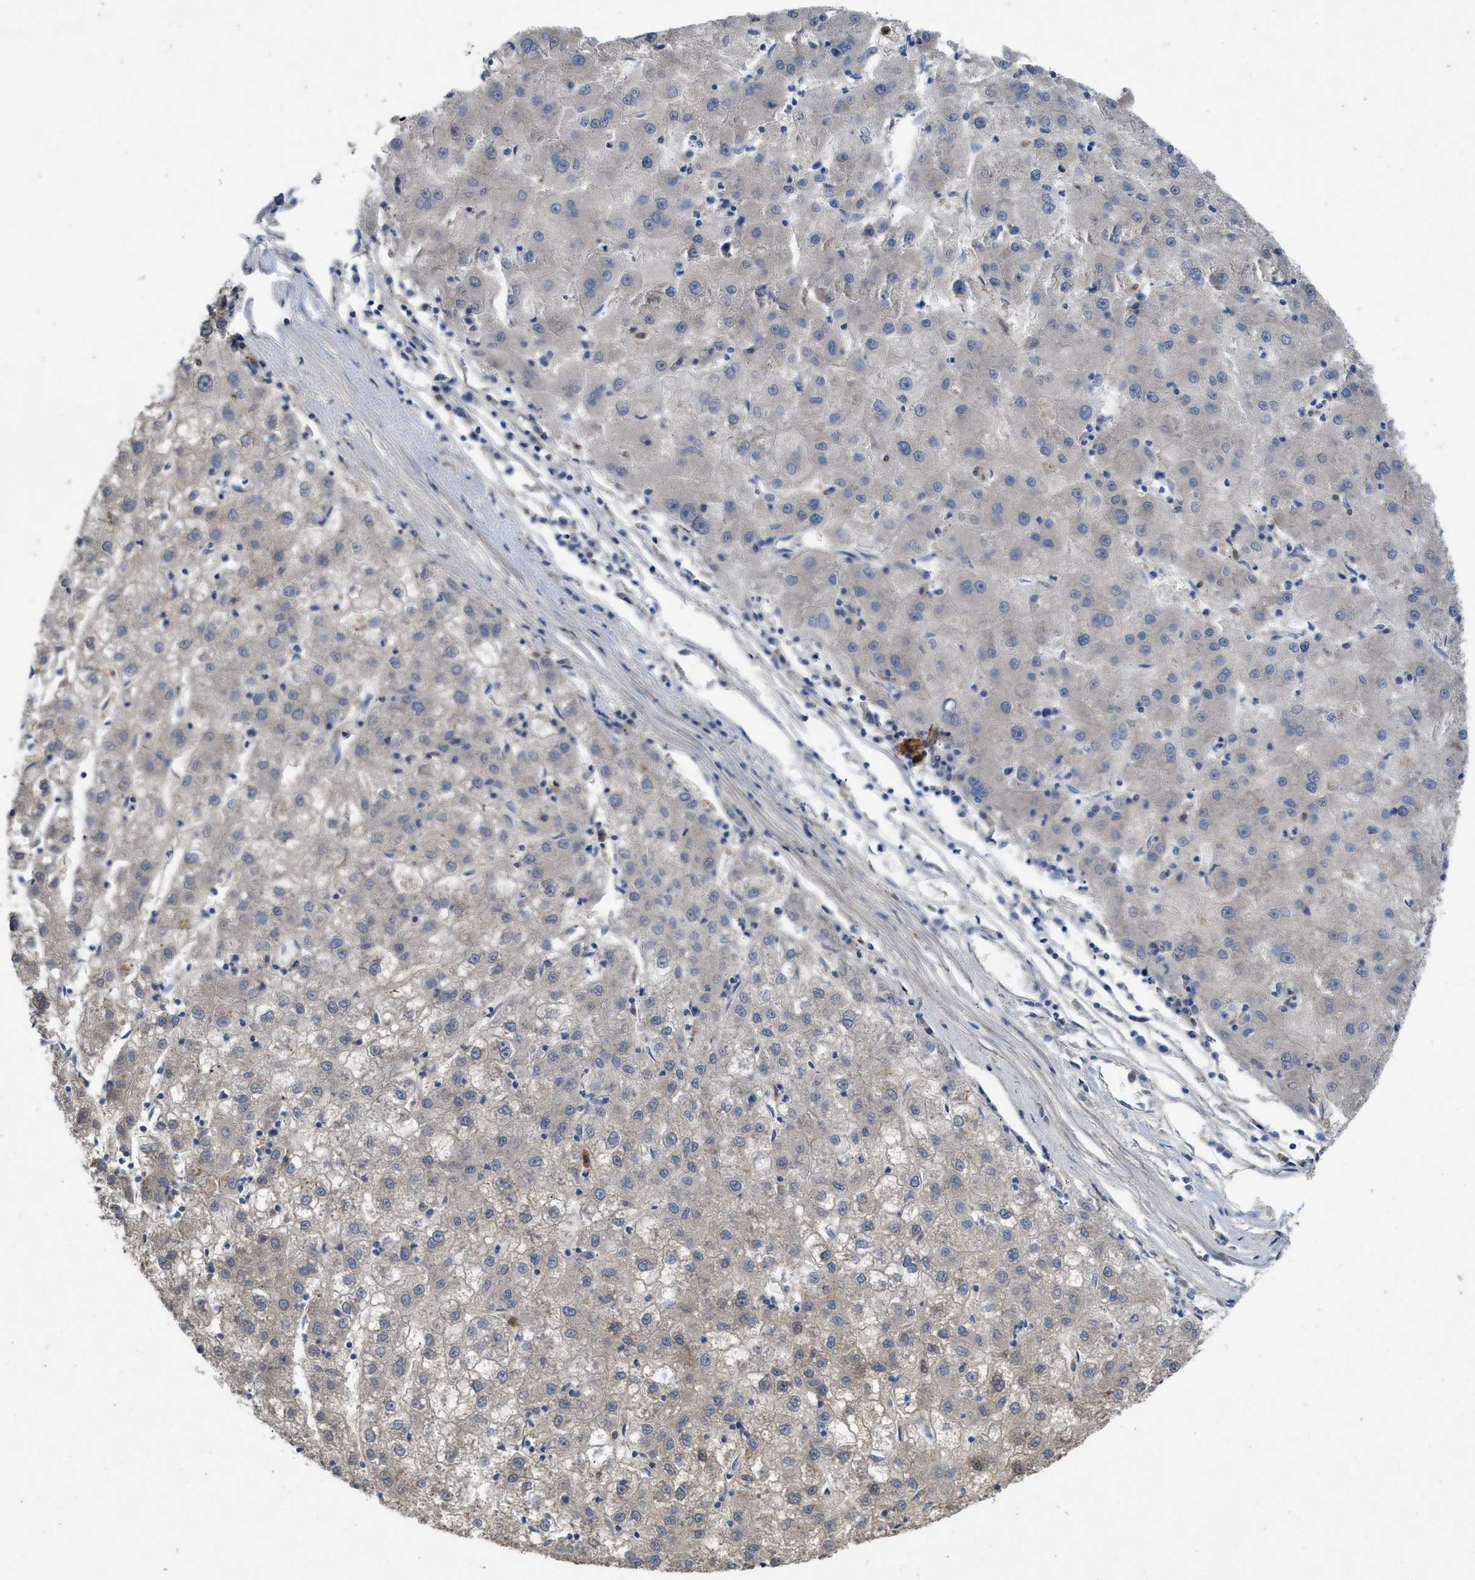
{"staining": {"intensity": "negative", "quantity": "none", "location": "none"}, "tissue": "liver cancer", "cell_type": "Tumor cells", "image_type": "cancer", "snomed": [{"axis": "morphology", "description": "Carcinoma, Hepatocellular, NOS"}, {"axis": "topography", "description": "Liver"}], "caption": "Tumor cells are negative for brown protein staining in liver cancer (hepatocellular carcinoma). (Stains: DAB IHC with hematoxylin counter stain, Microscopy: brightfield microscopy at high magnification).", "gene": "PLPPR5", "patient": {"sex": "male", "age": 72}}